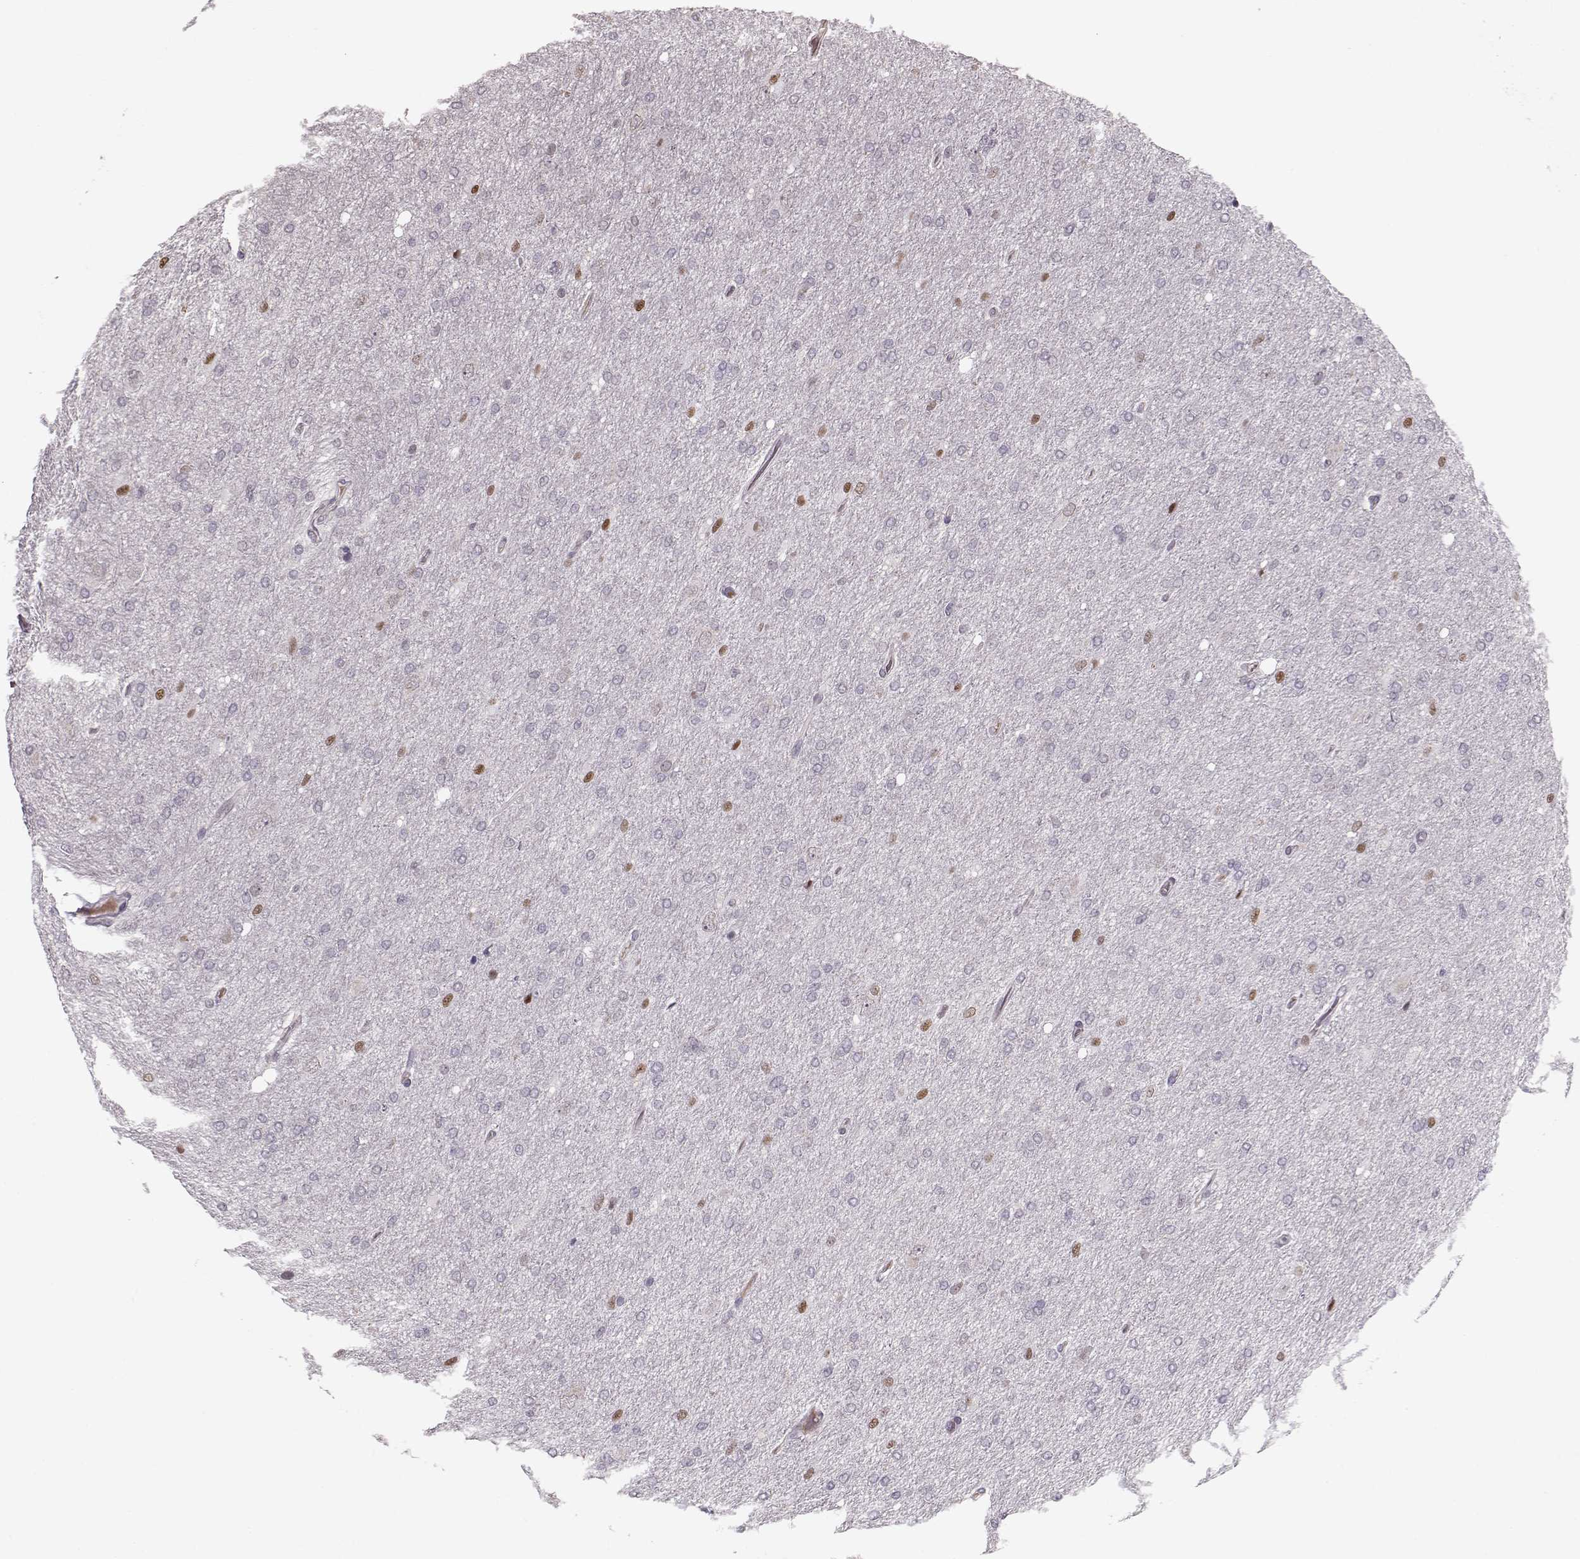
{"staining": {"intensity": "negative", "quantity": "none", "location": "none"}, "tissue": "glioma", "cell_type": "Tumor cells", "image_type": "cancer", "snomed": [{"axis": "morphology", "description": "Glioma, malignant, High grade"}, {"axis": "topography", "description": "Cerebral cortex"}], "caption": "There is no significant staining in tumor cells of malignant high-grade glioma.", "gene": "DNAI3", "patient": {"sex": "male", "age": 70}}